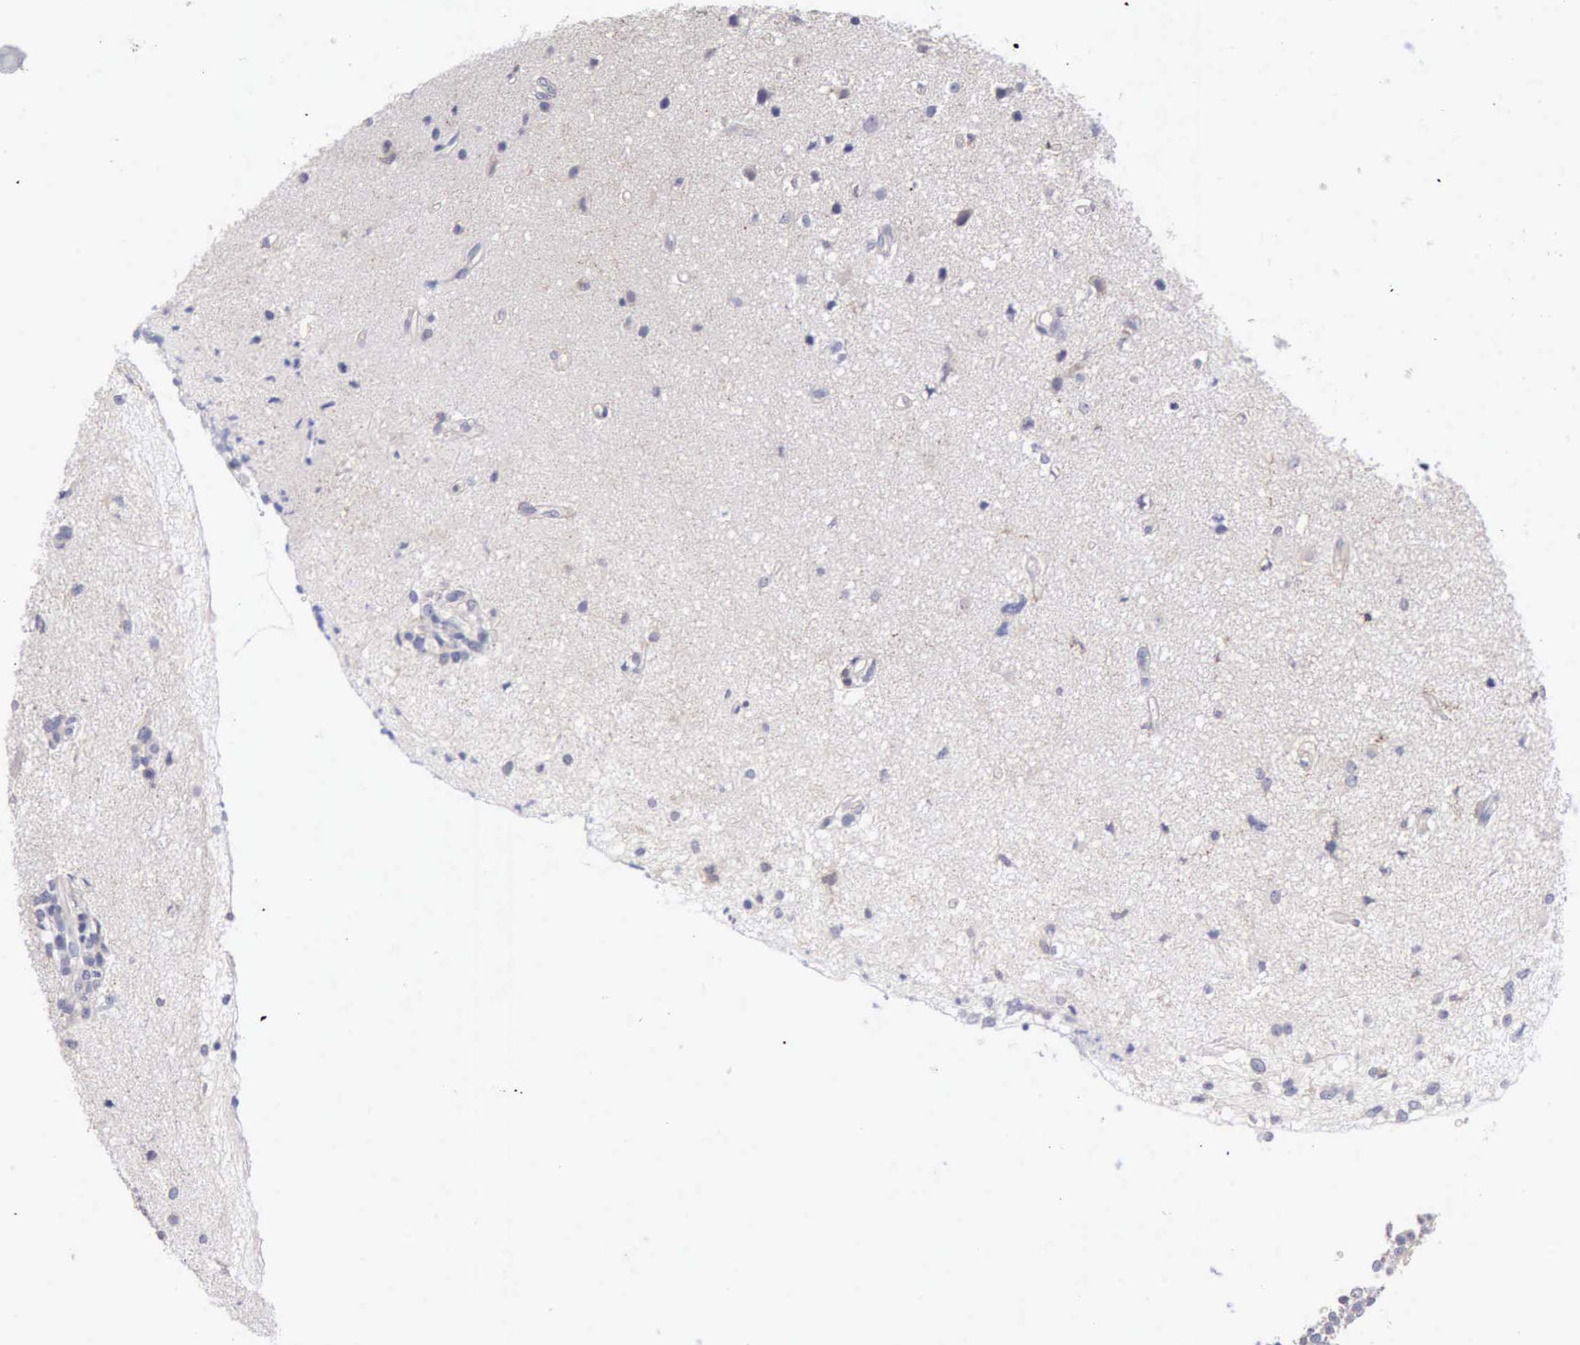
{"staining": {"intensity": "negative", "quantity": "none", "location": "none"}, "tissue": "glioma", "cell_type": "Tumor cells", "image_type": "cancer", "snomed": [{"axis": "morphology", "description": "Glioma, malignant, High grade"}, {"axis": "topography", "description": "Brain"}], "caption": "The histopathology image reveals no significant expression in tumor cells of high-grade glioma (malignant).", "gene": "SASH3", "patient": {"sex": "male", "age": 66}}